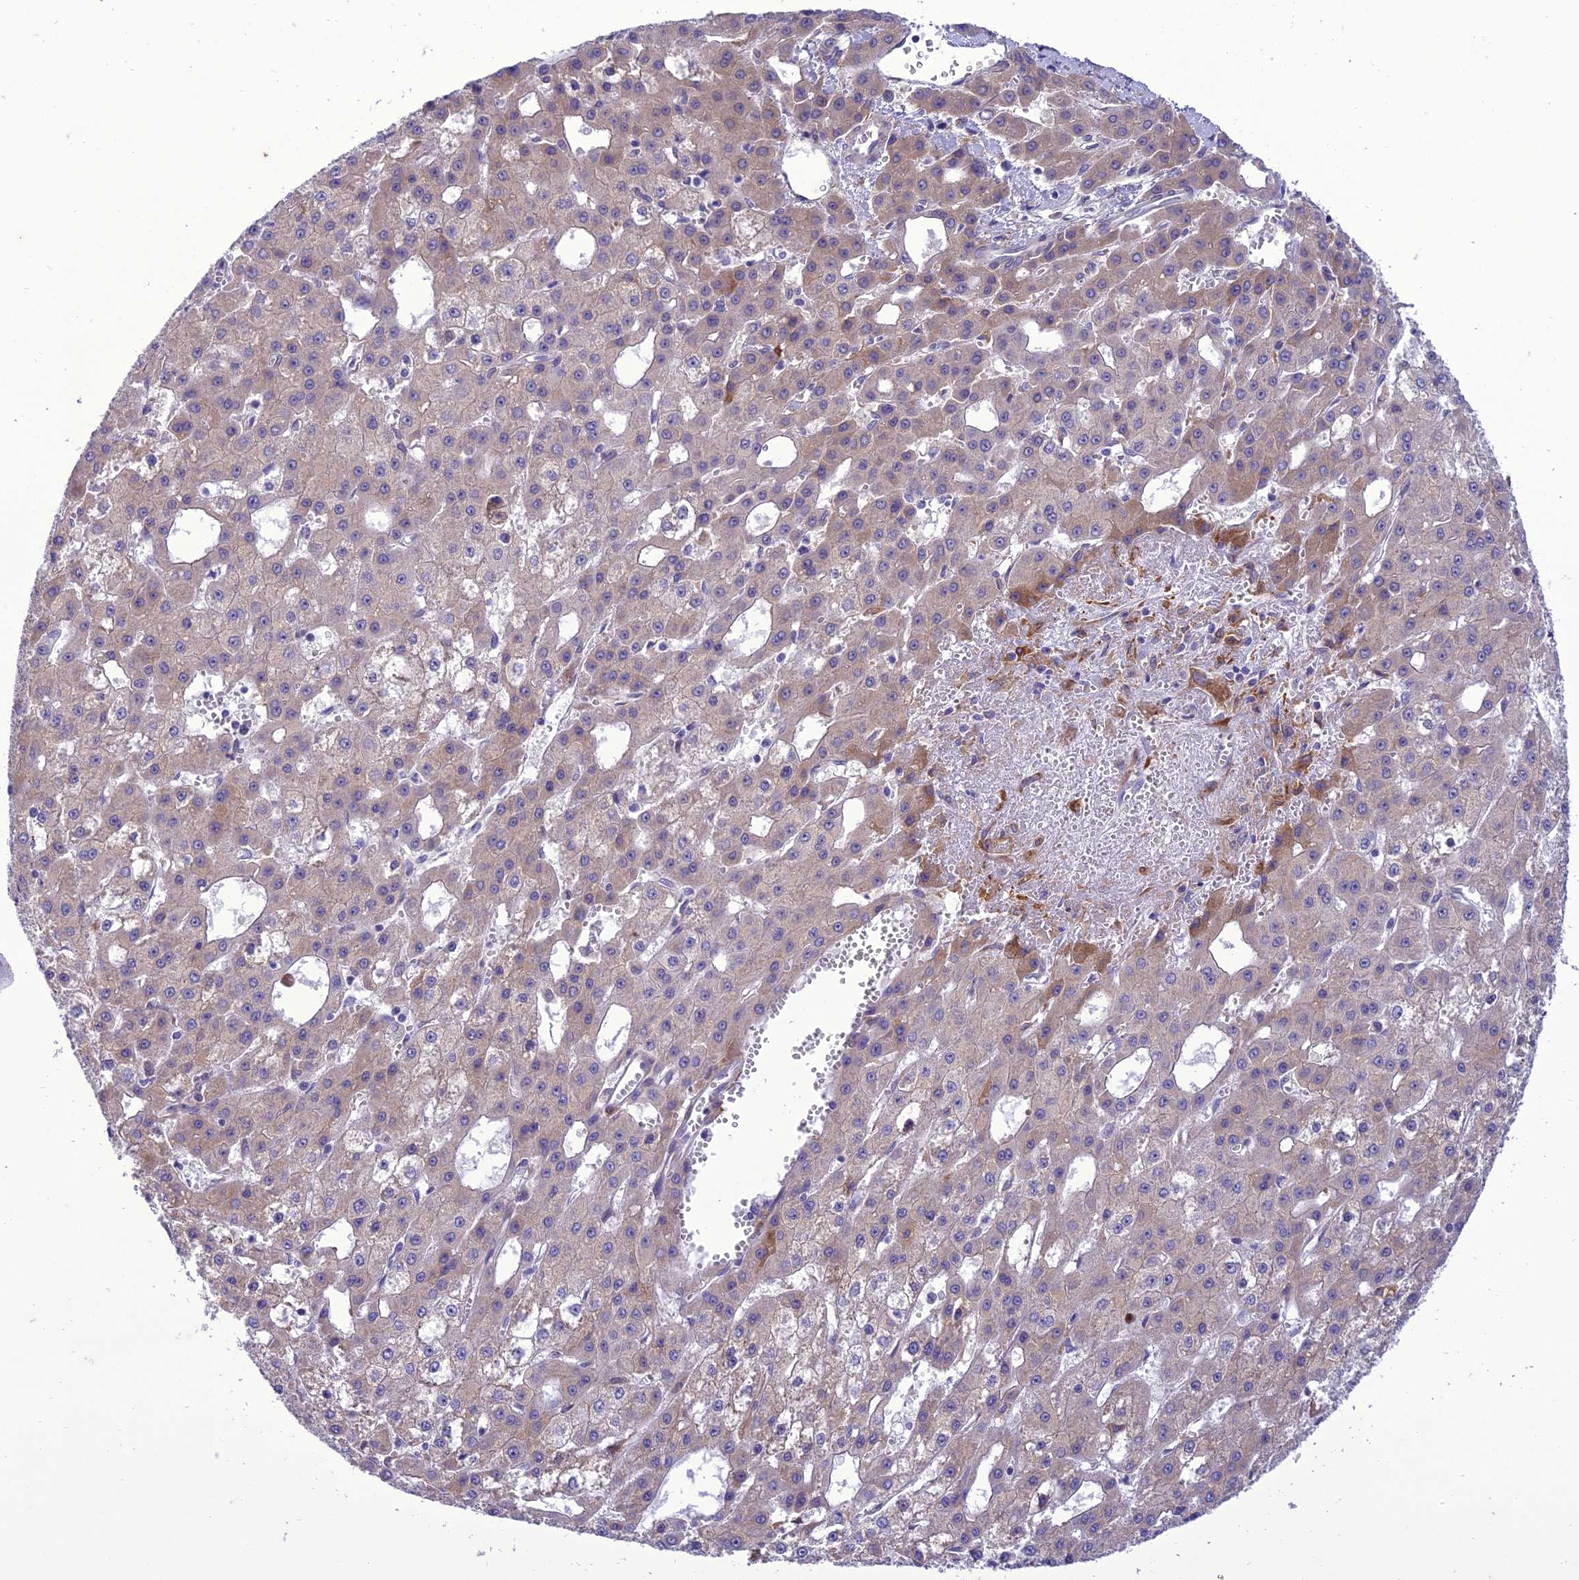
{"staining": {"intensity": "weak", "quantity": ">75%", "location": "cytoplasmic/membranous"}, "tissue": "liver cancer", "cell_type": "Tumor cells", "image_type": "cancer", "snomed": [{"axis": "morphology", "description": "Carcinoma, Hepatocellular, NOS"}, {"axis": "topography", "description": "Liver"}], "caption": "Liver cancer (hepatocellular carcinoma) stained with immunohistochemistry exhibits weak cytoplasmic/membranous staining in approximately >75% of tumor cells. Immunohistochemistry (ihc) stains the protein in brown and the nuclei are stained blue.", "gene": "NEURL2", "patient": {"sex": "male", "age": 47}}